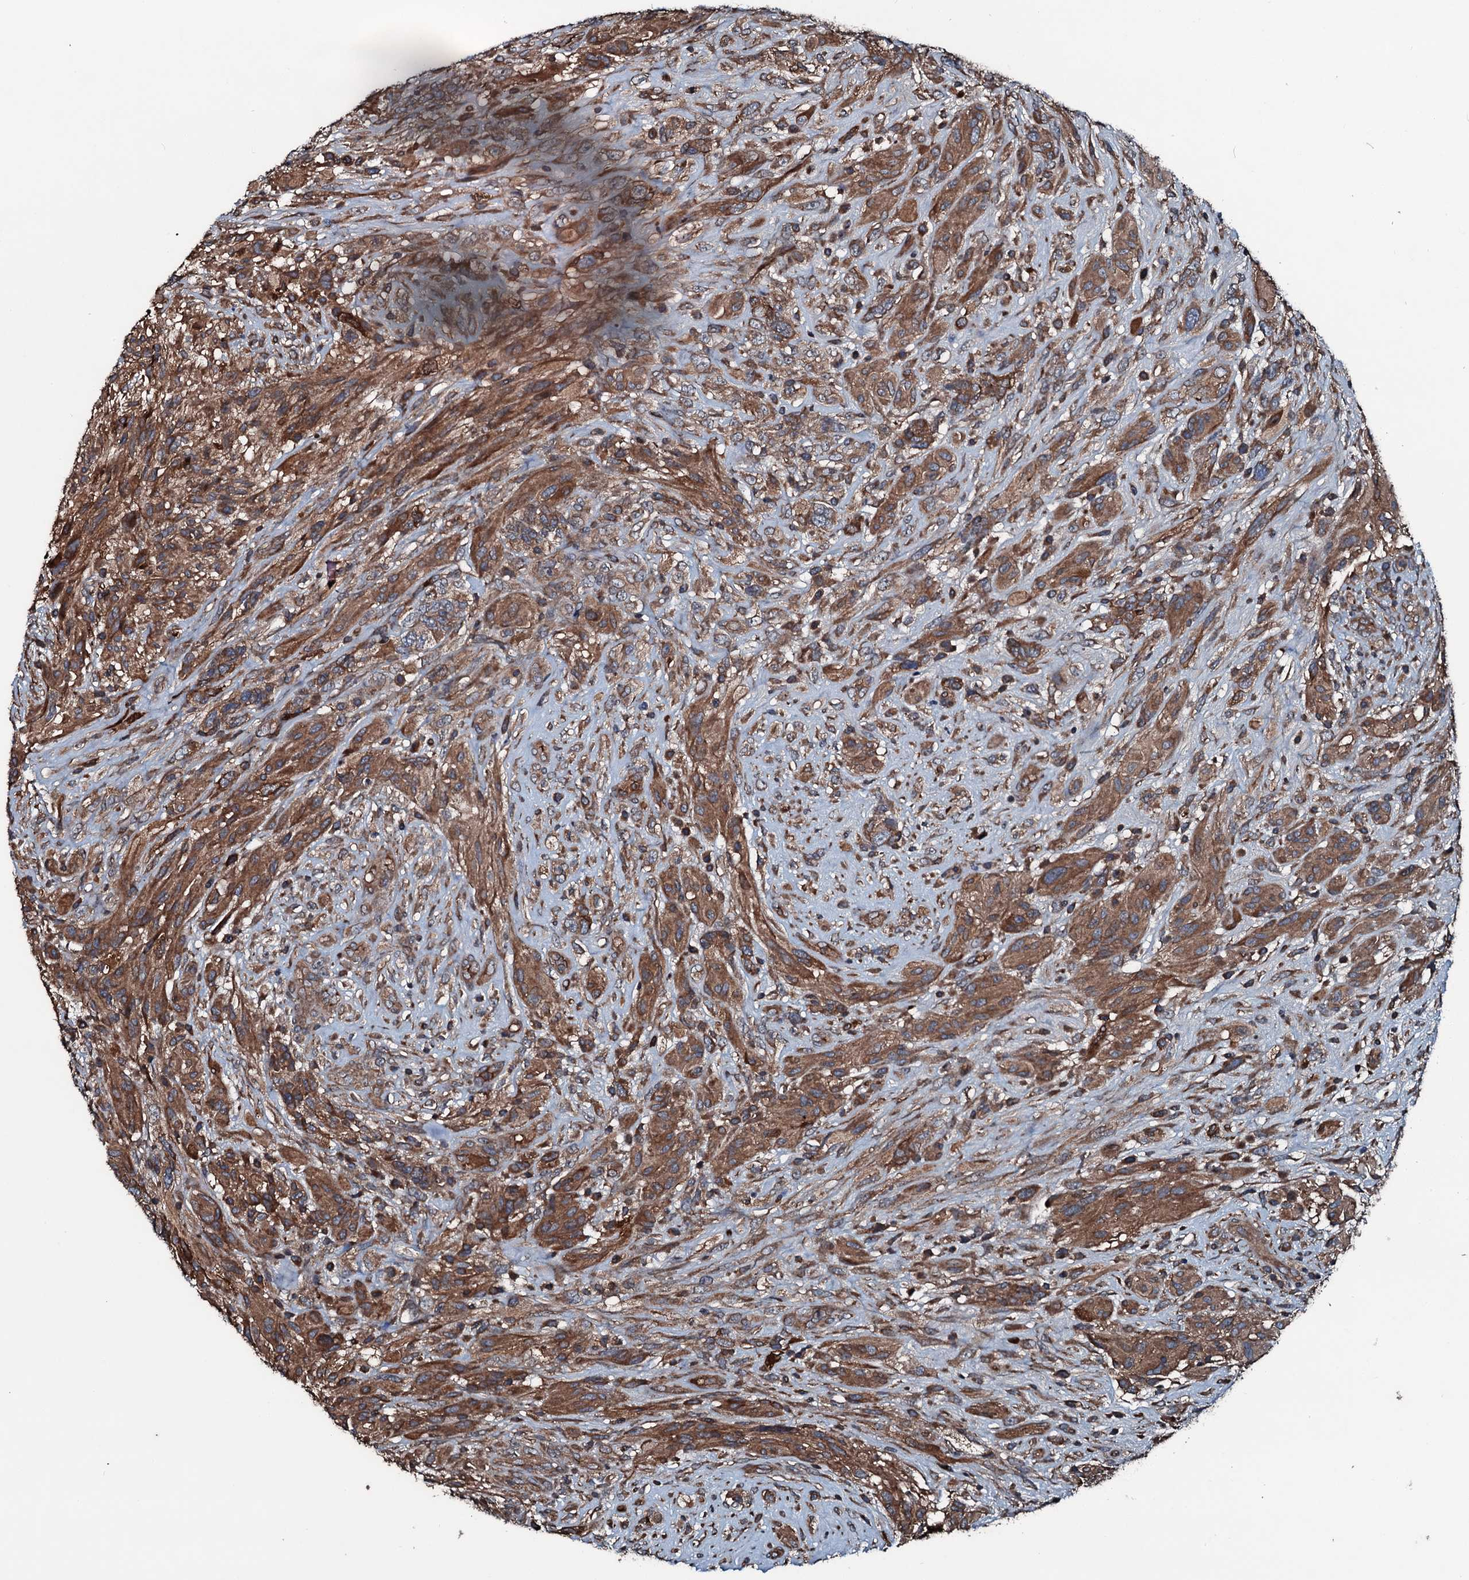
{"staining": {"intensity": "moderate", "quantity": ">75%", "location": "cytoplasmic/membranous"}, "tissue": "glioma", "cell_type": "Tumor cells", "image_type": "cancer", "snomed": [{"axis": "morphology", "description": "Glioma, malignant, High grade"}, {"axis": "topography", "description": "Brain"}], "caption": "Protein expression analysis of human malignant glioma (high-grade) reveals moderate cytoplasmic/membranous positivity in approximately >75% of tumor cells. Immunohistochemistry stains the protein in brown and the nuclei are stained blue.", "gene": "AARS1", "patient": {"sex": "male", "age": 61}}